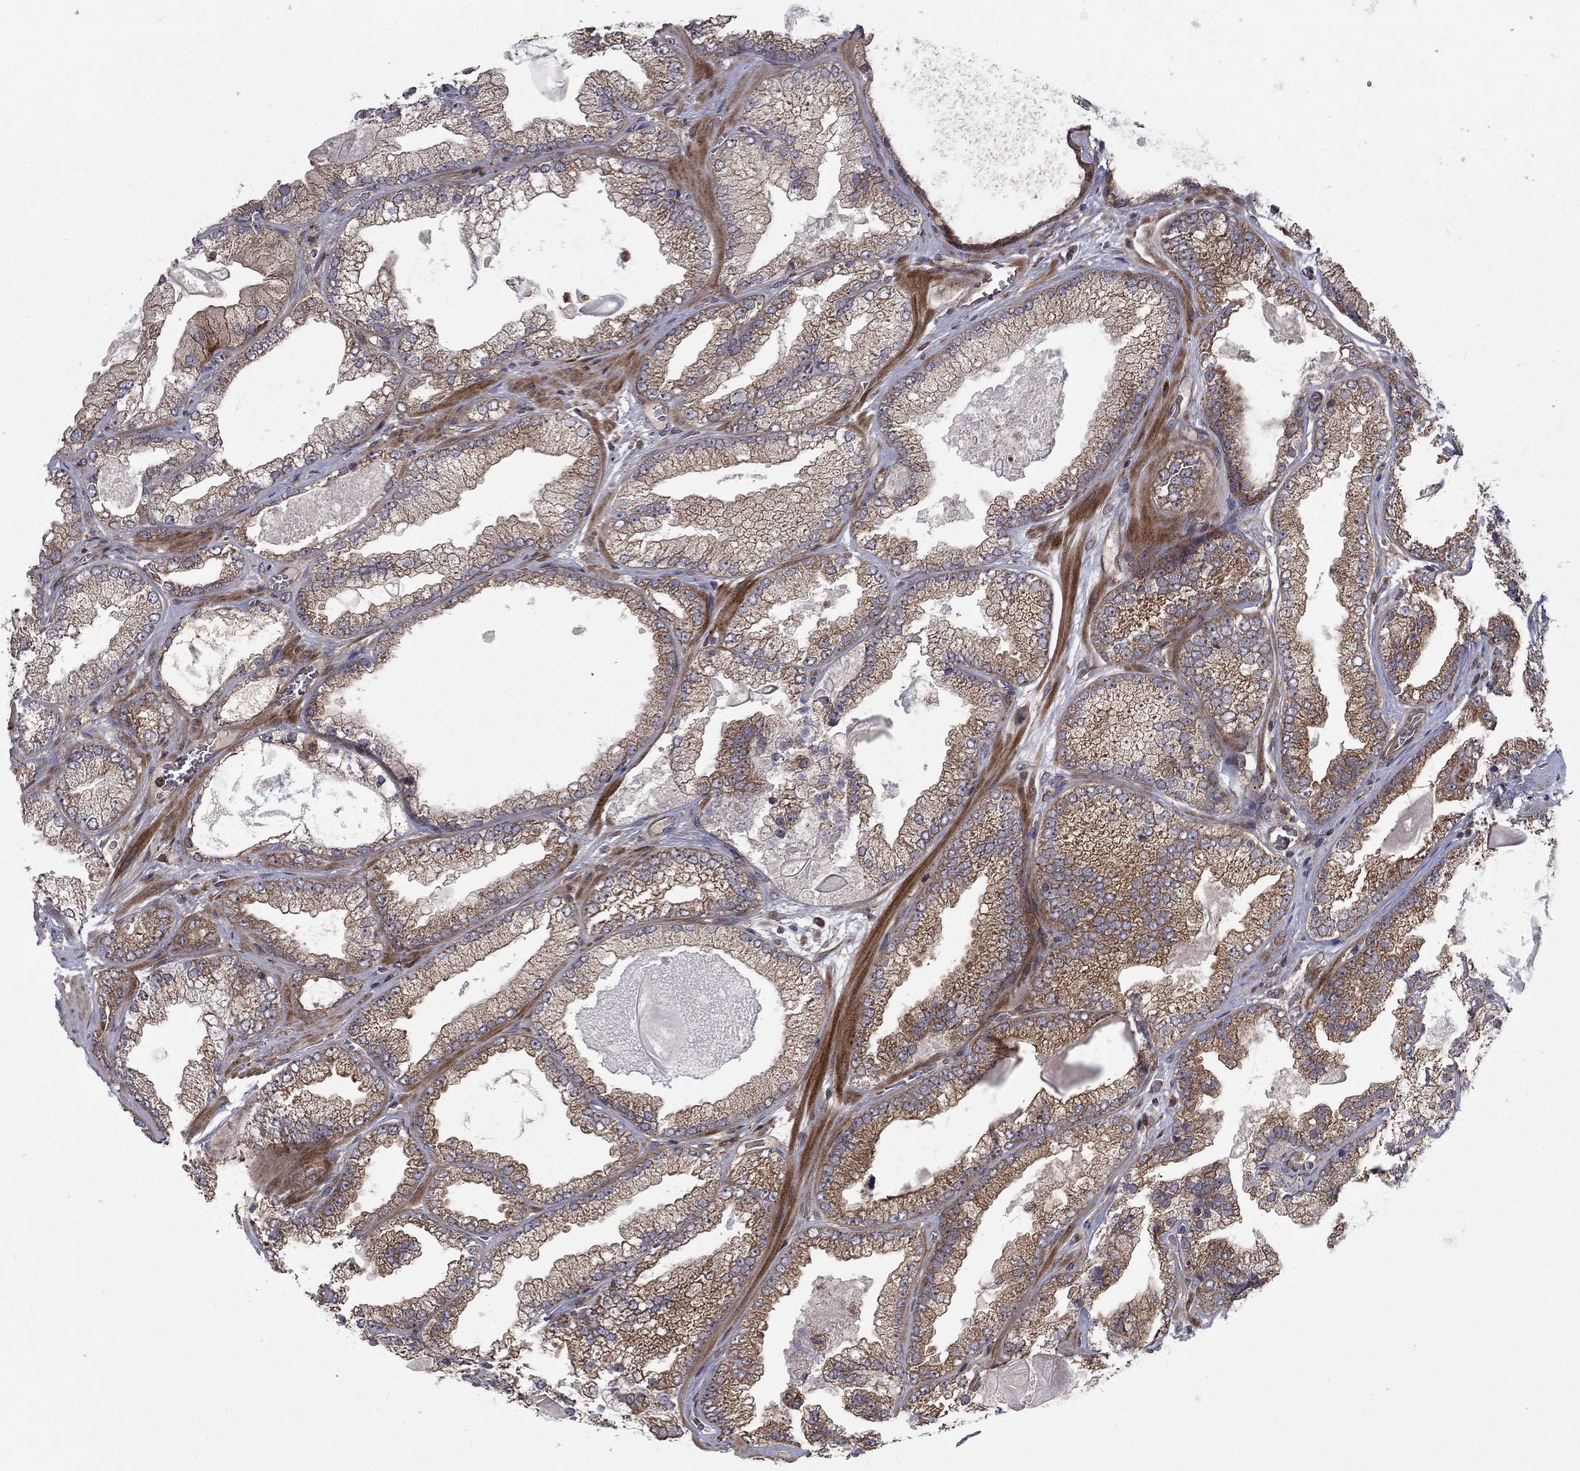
{"staining": {"intensity": "moderate", "quantity": "<25%", "location": "cytoplasmic/membranous"}, "tissue": "prostate cancer", "cell_type": "Tumor cells", "image_type": "cancer", "snomed": [{"axis": "morphology", "description": "Adenocarcinoma, Low grade"}, {"axis": "topography", "description": "Prostate"}], "caption": "Immunohistochemical staining of prostate cancer shows low levels of moderate cytoplasmic/membranous protein positivity in approximately <25% of tumor cells. (brown staining indicates protein expression, while blue staining denotes nuclei).", "gene": "HDAC4", "patient": {"sex": "male", "age": 57}}